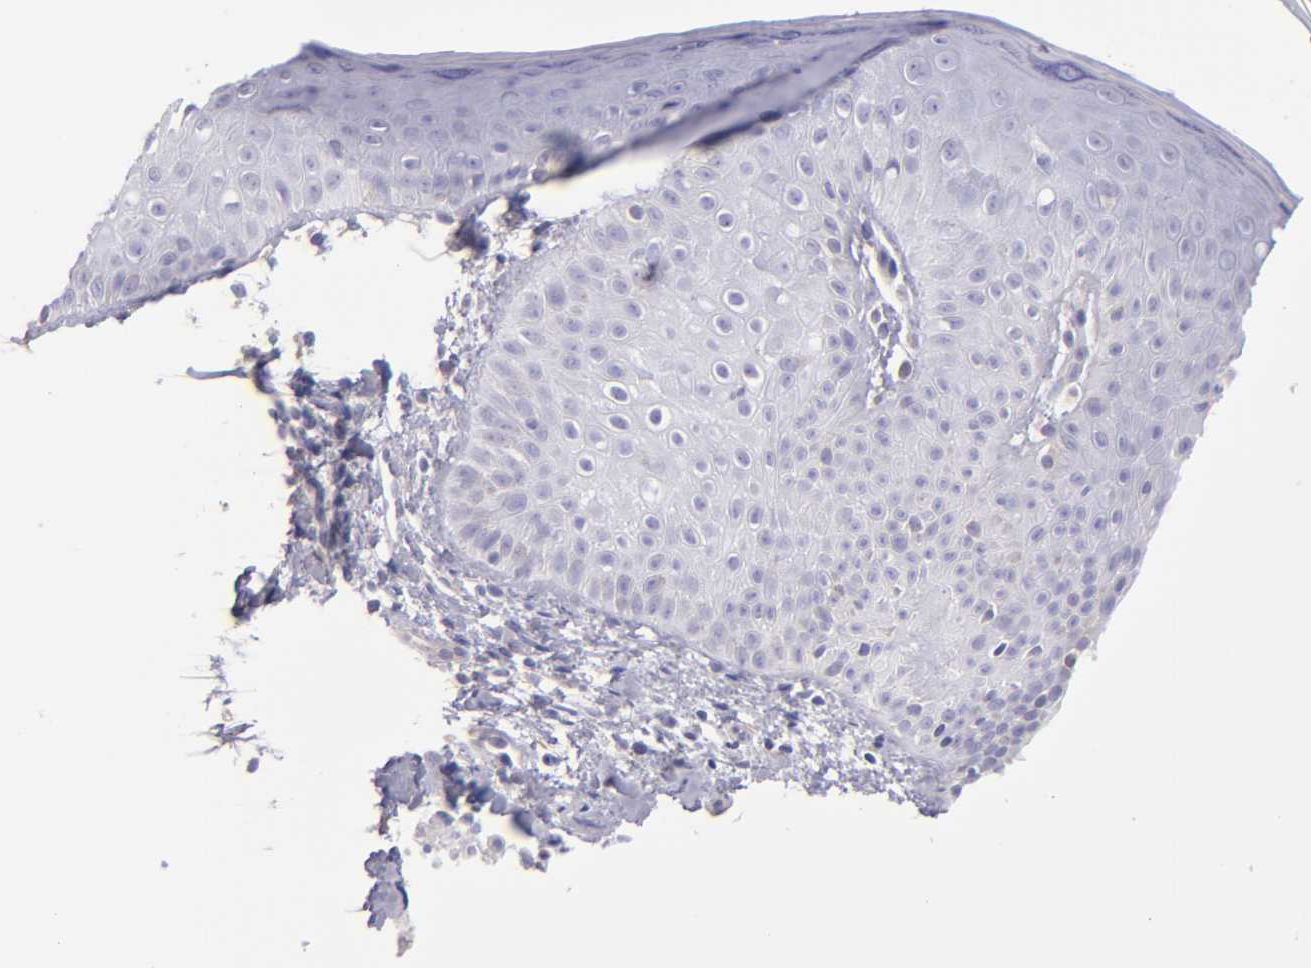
{"staining": {"intensity": "negative", "quantity": "none", "location": "none"}, "tissue": "skin", "cell_type": "Epidermal cells", "image_type": "normal", "snomed": [{"axis": "morphology", "description": "Normal tissue, NOS"}, {"axis": "morphology", "description": "Inflammation, NOS"}, {"axis": "topography", "description": "Soft tissue"}, {"axis": "topography", "description": "Anal"}], "caption": "This is an IHC image of unremarkable skin. There is no expression in epidermal cells.", "gene": "TG", "patient": {"sex": "female", "age": 15}}